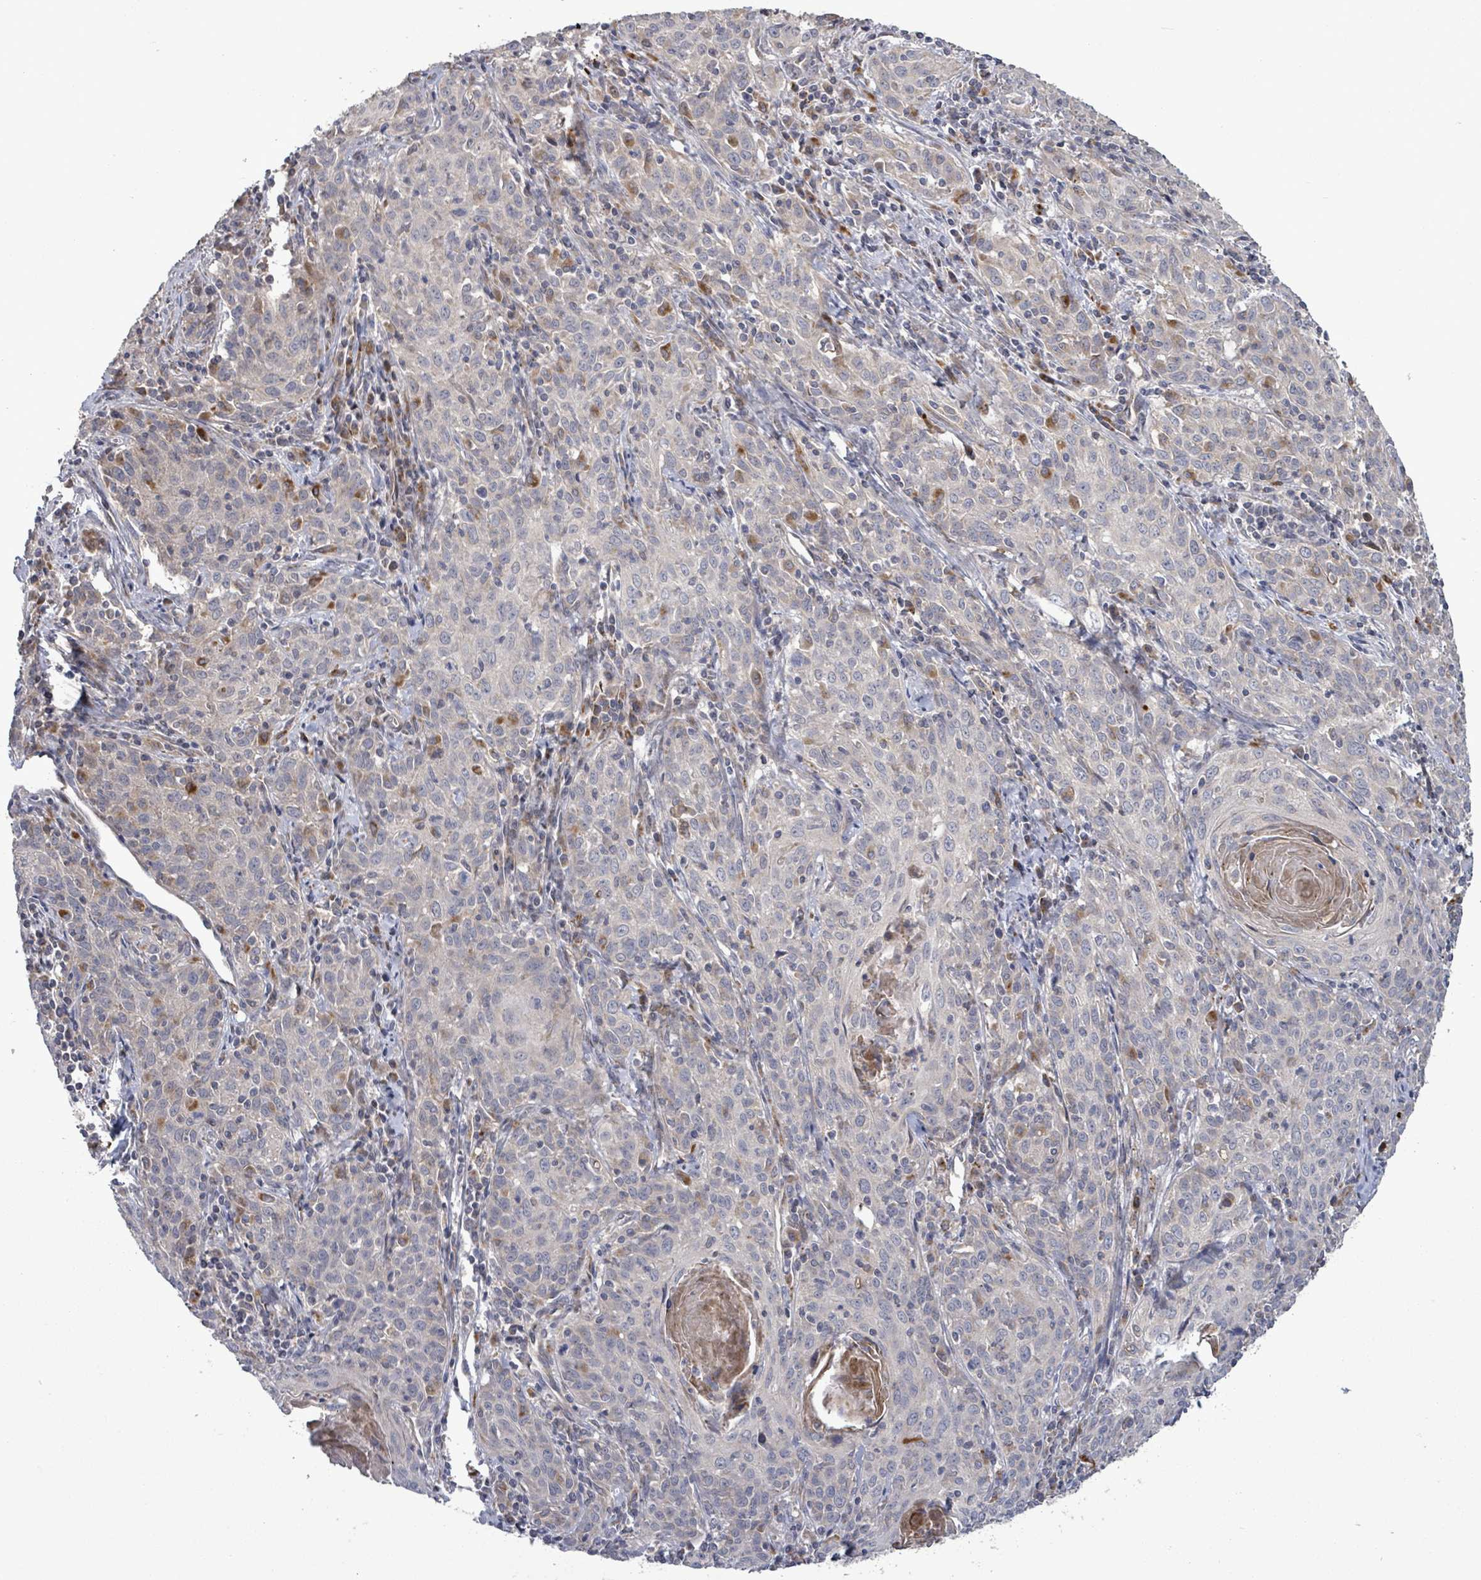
{"staining": {"intensity": "moderate", "quantity": "<25%", "location": "cytoplasmic/membranous"}, "tissue": "cervical cancer", "cell_type": "Tumor cells", "image_type": "cancer", "snomed": [{"axis": "morphology", "description": "Squamous cell carcinoma, NOS"}, {"axis": "topography", "description": "Cervix"}], "caption": "IHC histopathology image of cervical cancer stained for a protein (brown), which shows low levels of moderate cytoplasmic/membranous expression in about <25% of tumor cells.", "gene": "DIPK2A", "patient": {"sex": "female", "age": 57}}